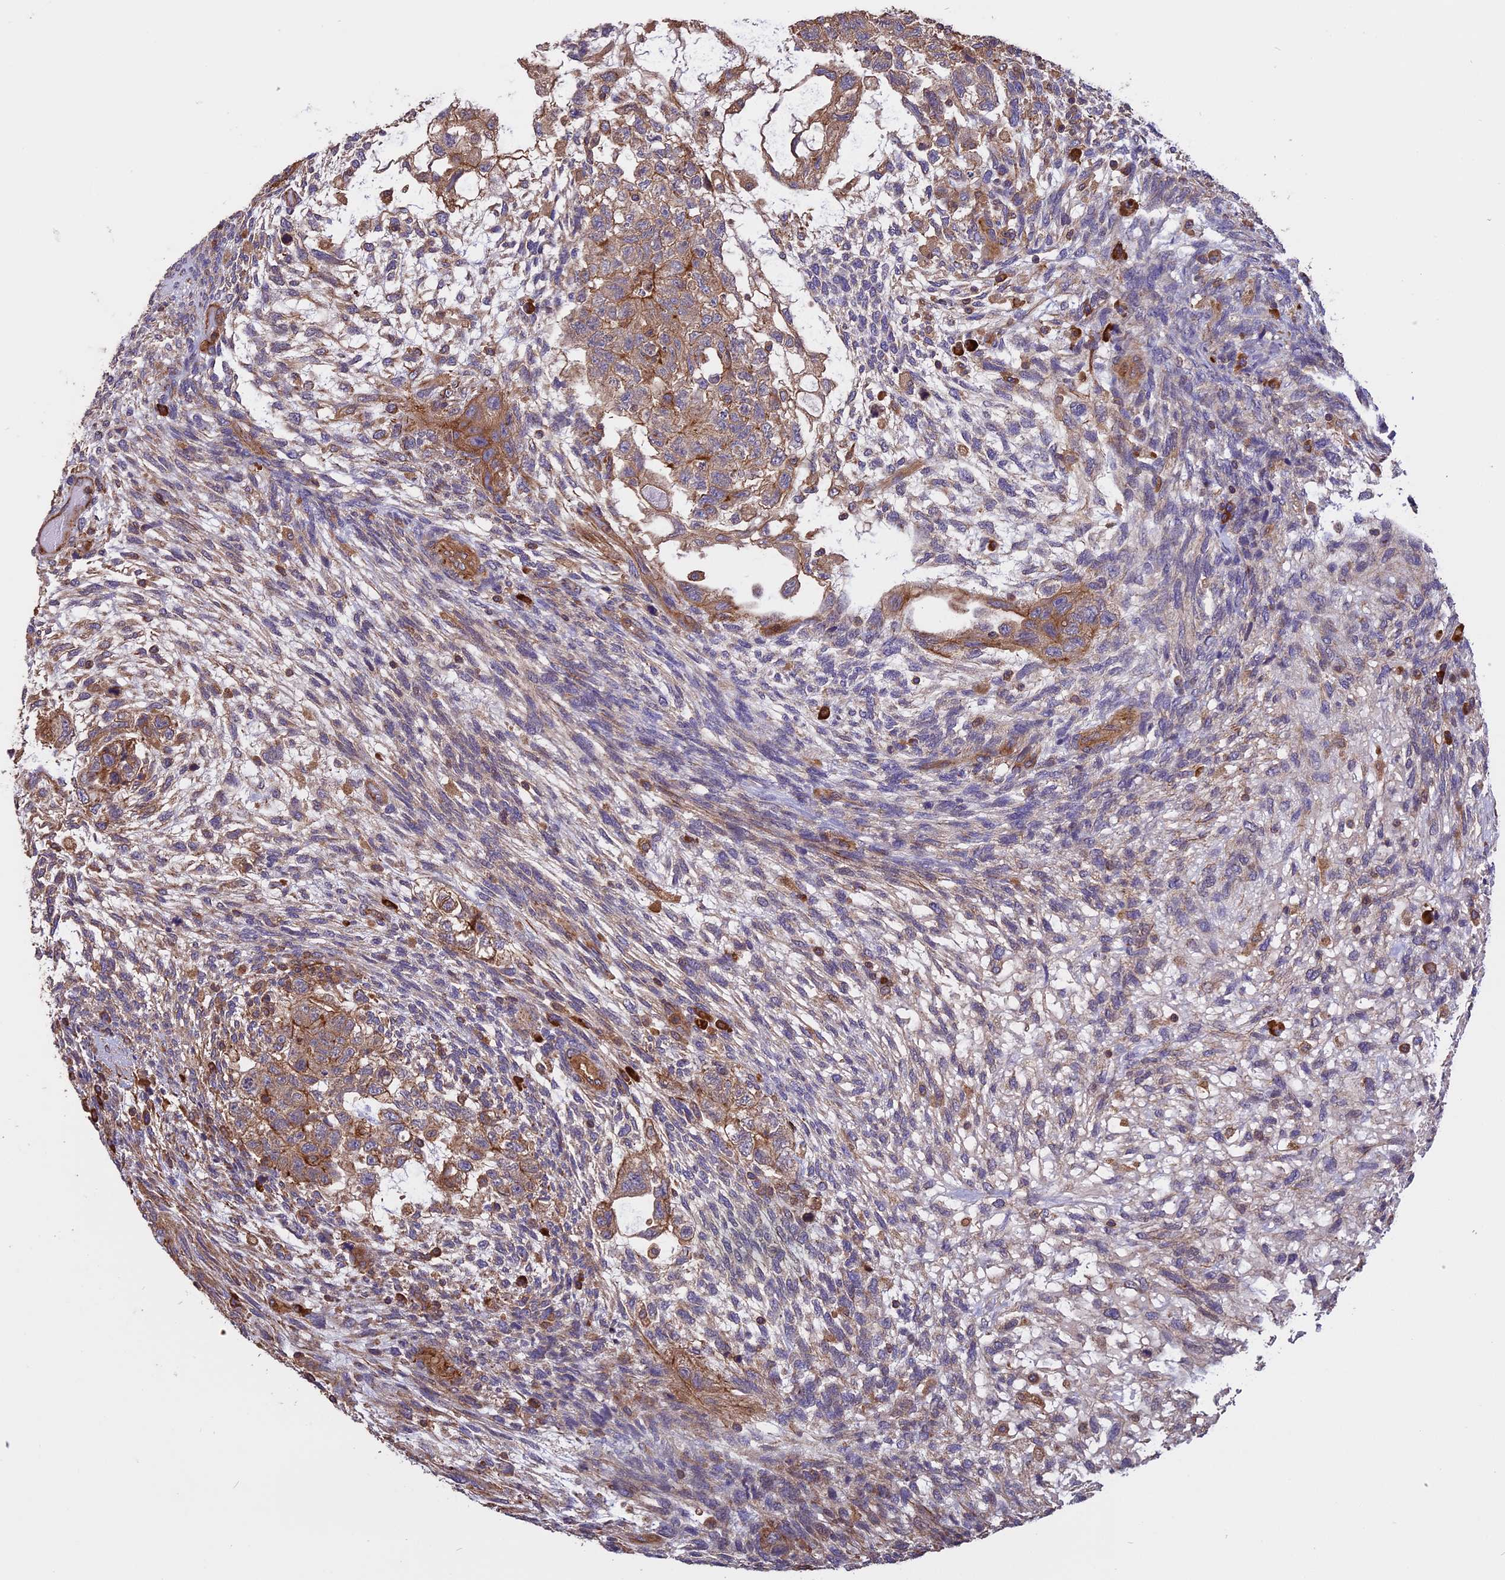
{"staining": {"intensity": "moderate", "quantity": "25%-75%", "location": "cytoplasmic/membranous"}, "tissue": "testis cancer", "cell_type": "Tumor cells", "image_type": "cancer", "snomed": [{"axis": "morphology", "description": "Normal tissue, NOS"}, {"axis": "morphology", "description": "Carcinoma, Embryonal, NOS"}, {"axis": "topography", "description": "Testis"}], "caption": "An image showing moderate cytoplasmic/membranous staining in about 25%-75% of tumor cells in testis embryonal carcinoma, as visualized by brown immunohistochemical staining.", "gene": "GAS8", "patient": {"sex": "male", "age": 36}}